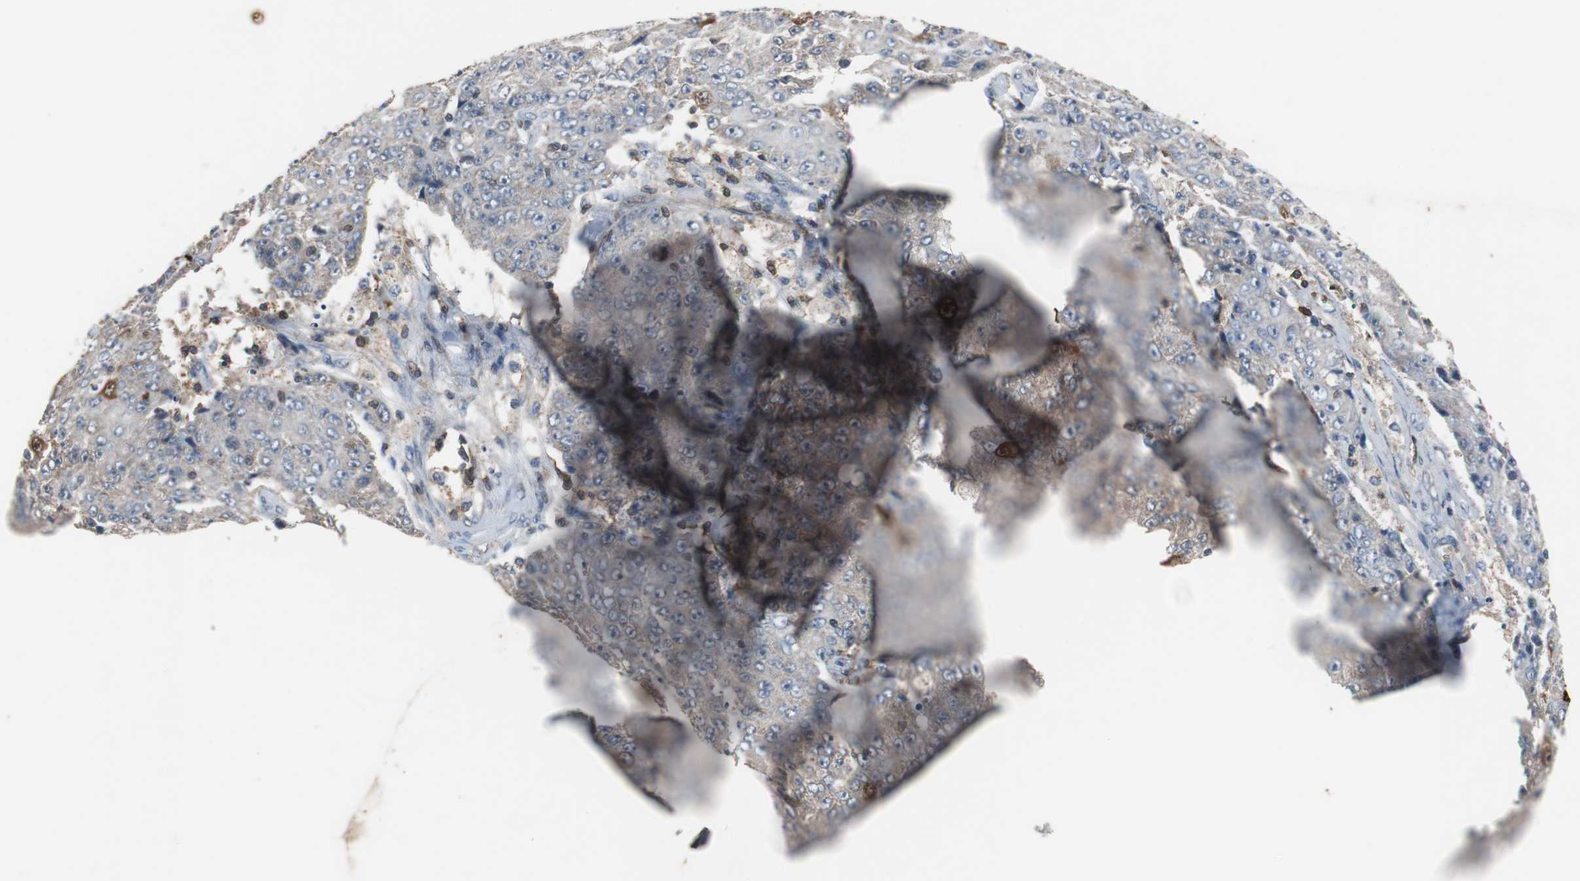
{"staining": {"intensity": "weak", "quantity": "25%-75%", "location": "cytoplasmic/membranous"}, "tissue": "ovarian cancer", "cell_type": "Tumor cells", "image_type": "cancer", "snomed": [{"axis": "morphology", "description": "Carcinoma, endometroid"}, {"axis": "topography", "description": "Ovary"}], "caption": "The image shows immunohistochemical staining of endometroid carcinoma (ovarian). There is weak cytoplasmic/membranous staining is appreciated in about 25%-75% of tumor cells. (DAB IHC, brown staining for protein, blue staining for nuclei).", "gene": "CALB2", "patient": {"sex": "female", "age": 42}}